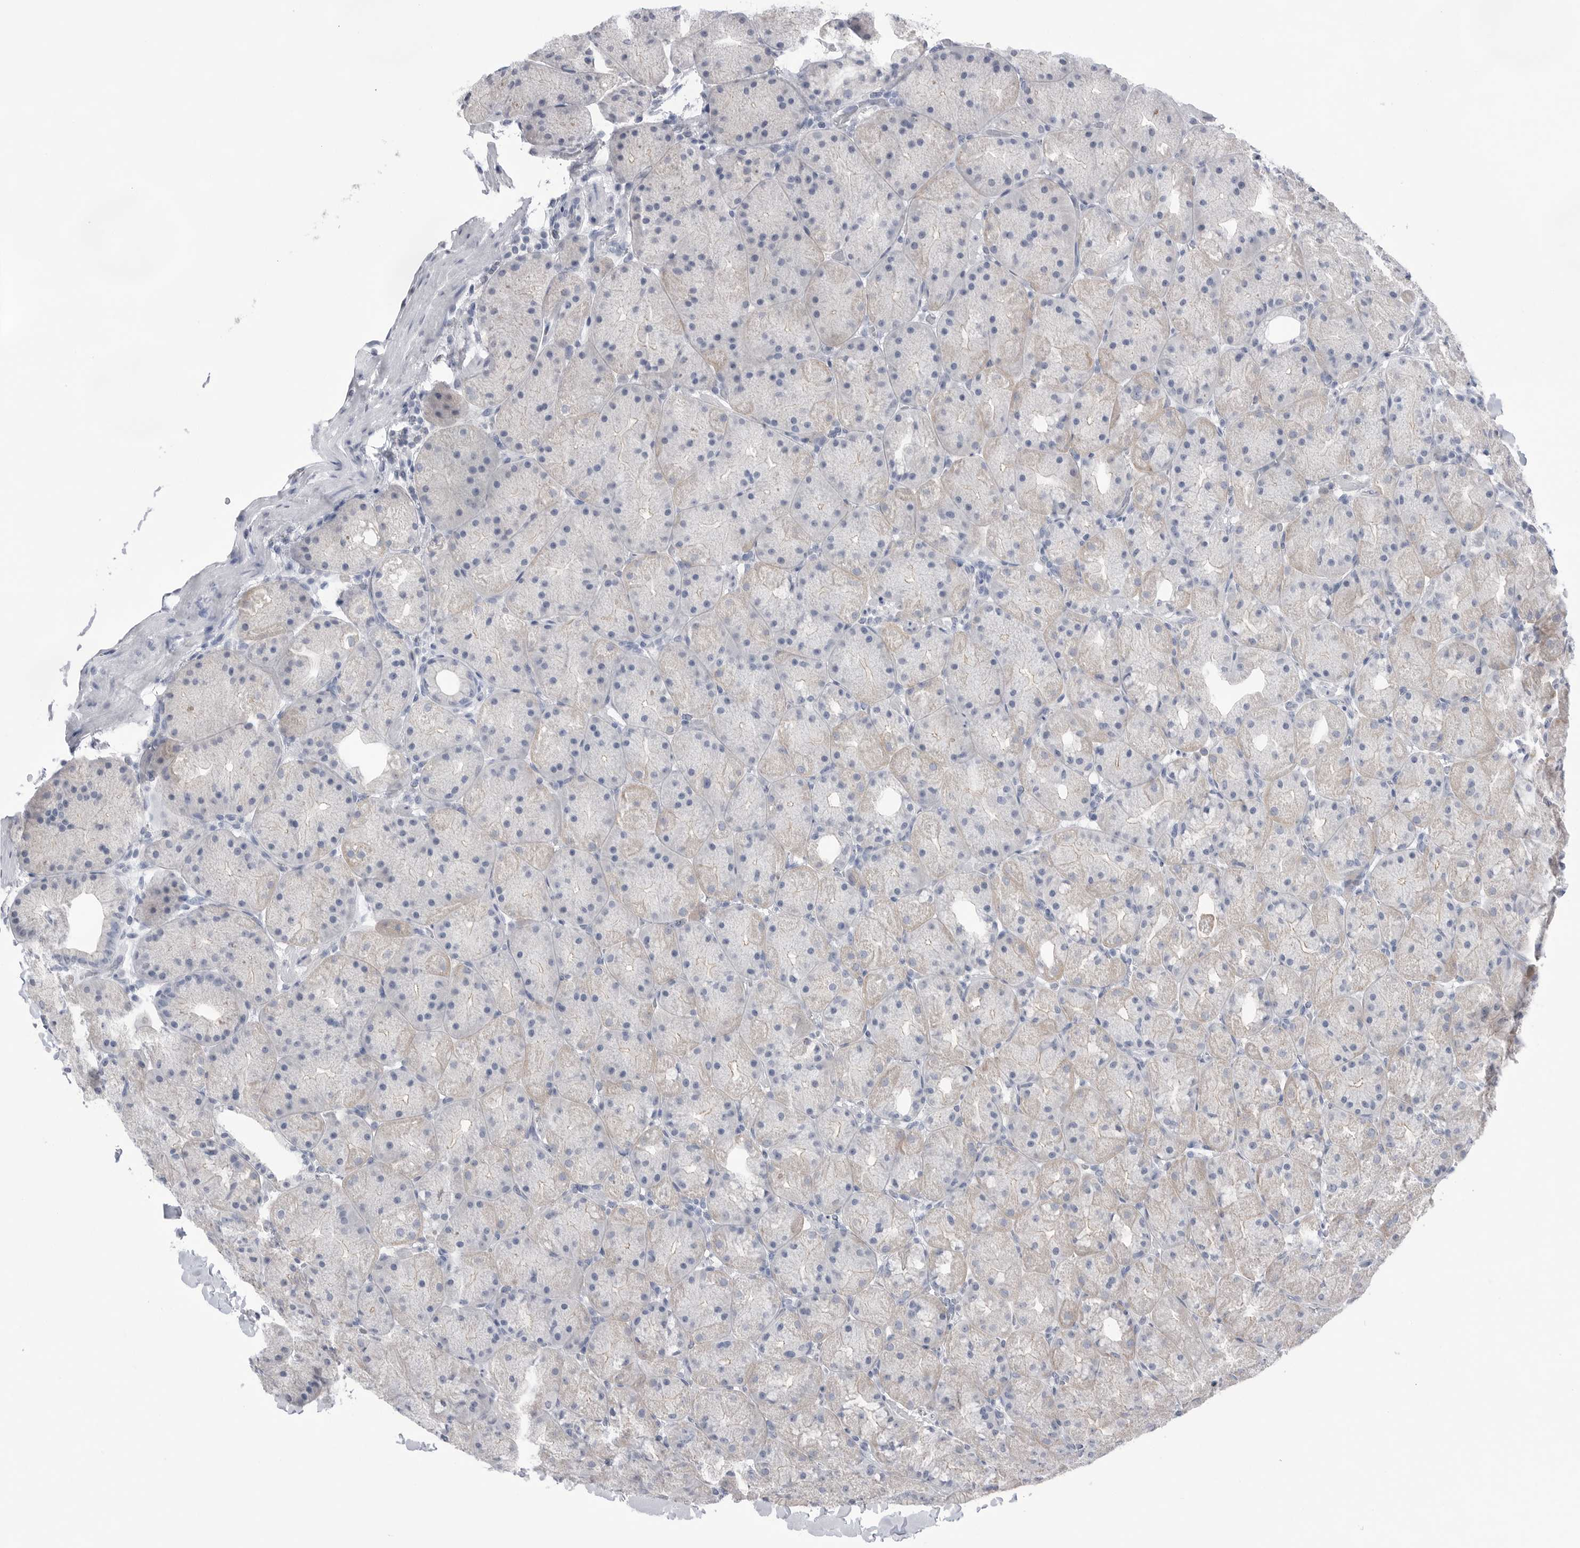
{"staining": {"intensity": "moderate", "quantity": "<25%", "location": "cytoplasmic/membranous"}, "tissue": "stomach", "cell_type": "Glandular cells", "image_type": "normal", "snomed": [{"axis": "morphology", "description": "Normal tissue, NOS"}, {"axis": "topography", "description": "Stomach, upper"}, {"axis": "topography", "description": "Stomach"}], "caption": "Stomach was stained to show a protein in brown. There is low levels of moderate cytoplasmic/membranous expression in about <25% of glandular cells.", "gene": "ABHD12", "patient": {"sex": "male", "age": 48}}